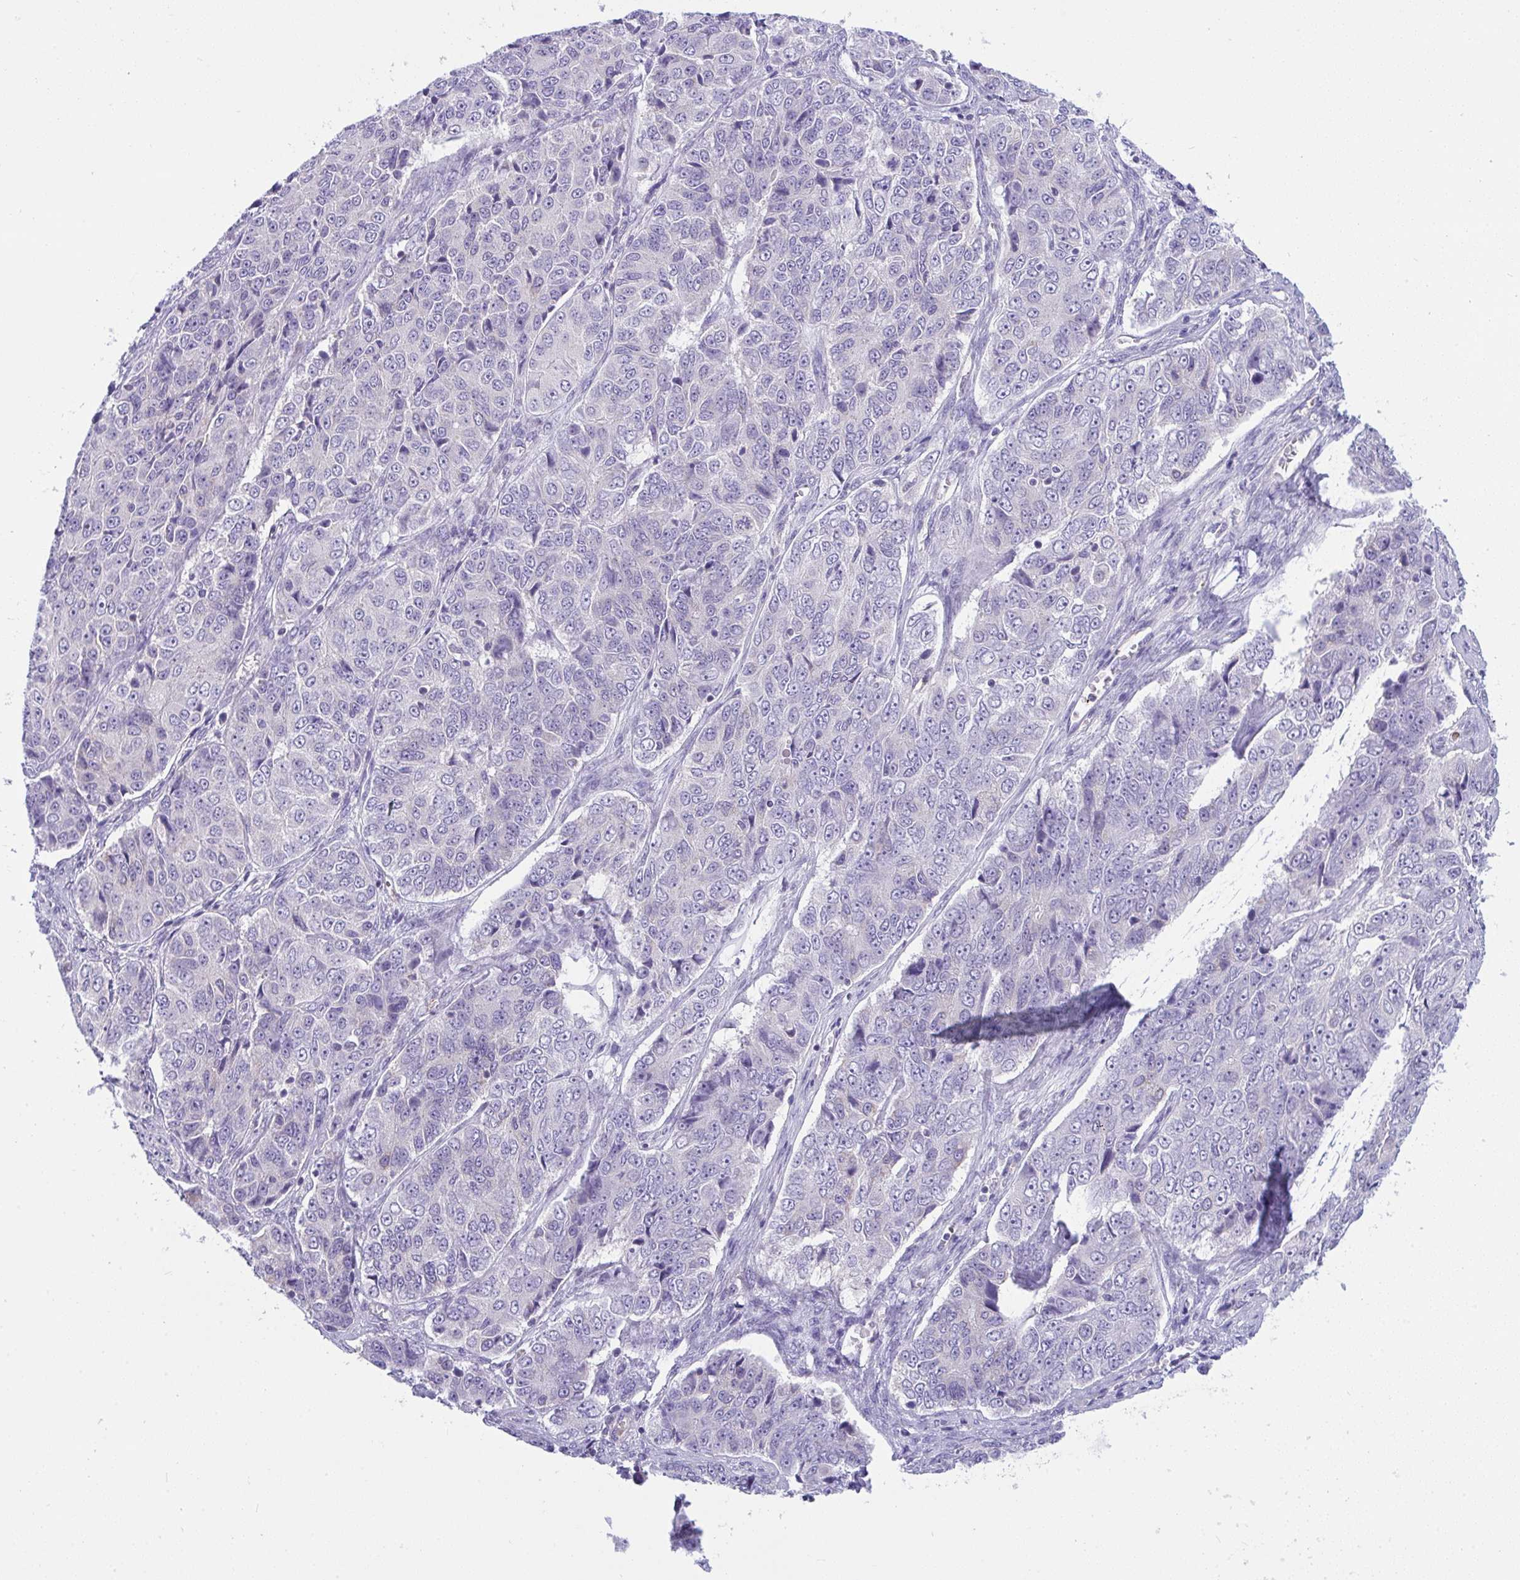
{"staining": {"intensity": "negative", "quantity": "none", "location": "none"}, "tissue": "ovarian cancer", "cell_type": "Tumor cells", "image_type": "cancer", "snomed": [{"axis": "morphology", "description": "Carcinoma, endometroid"}, {"axis": "topography", "description": "Ovary"}], "caption": "Tumor cells show no significant staining in ovarian cancer. The staining was performed using DAB (3,3'-diaminobenzidine) to visualize the protein expression in brown, while the nuclei were stained in blue with hematoxylin (Magnification: 20x).", "gene": "PLA2G12B", "patient": {"sex": "female", "age": 51}}